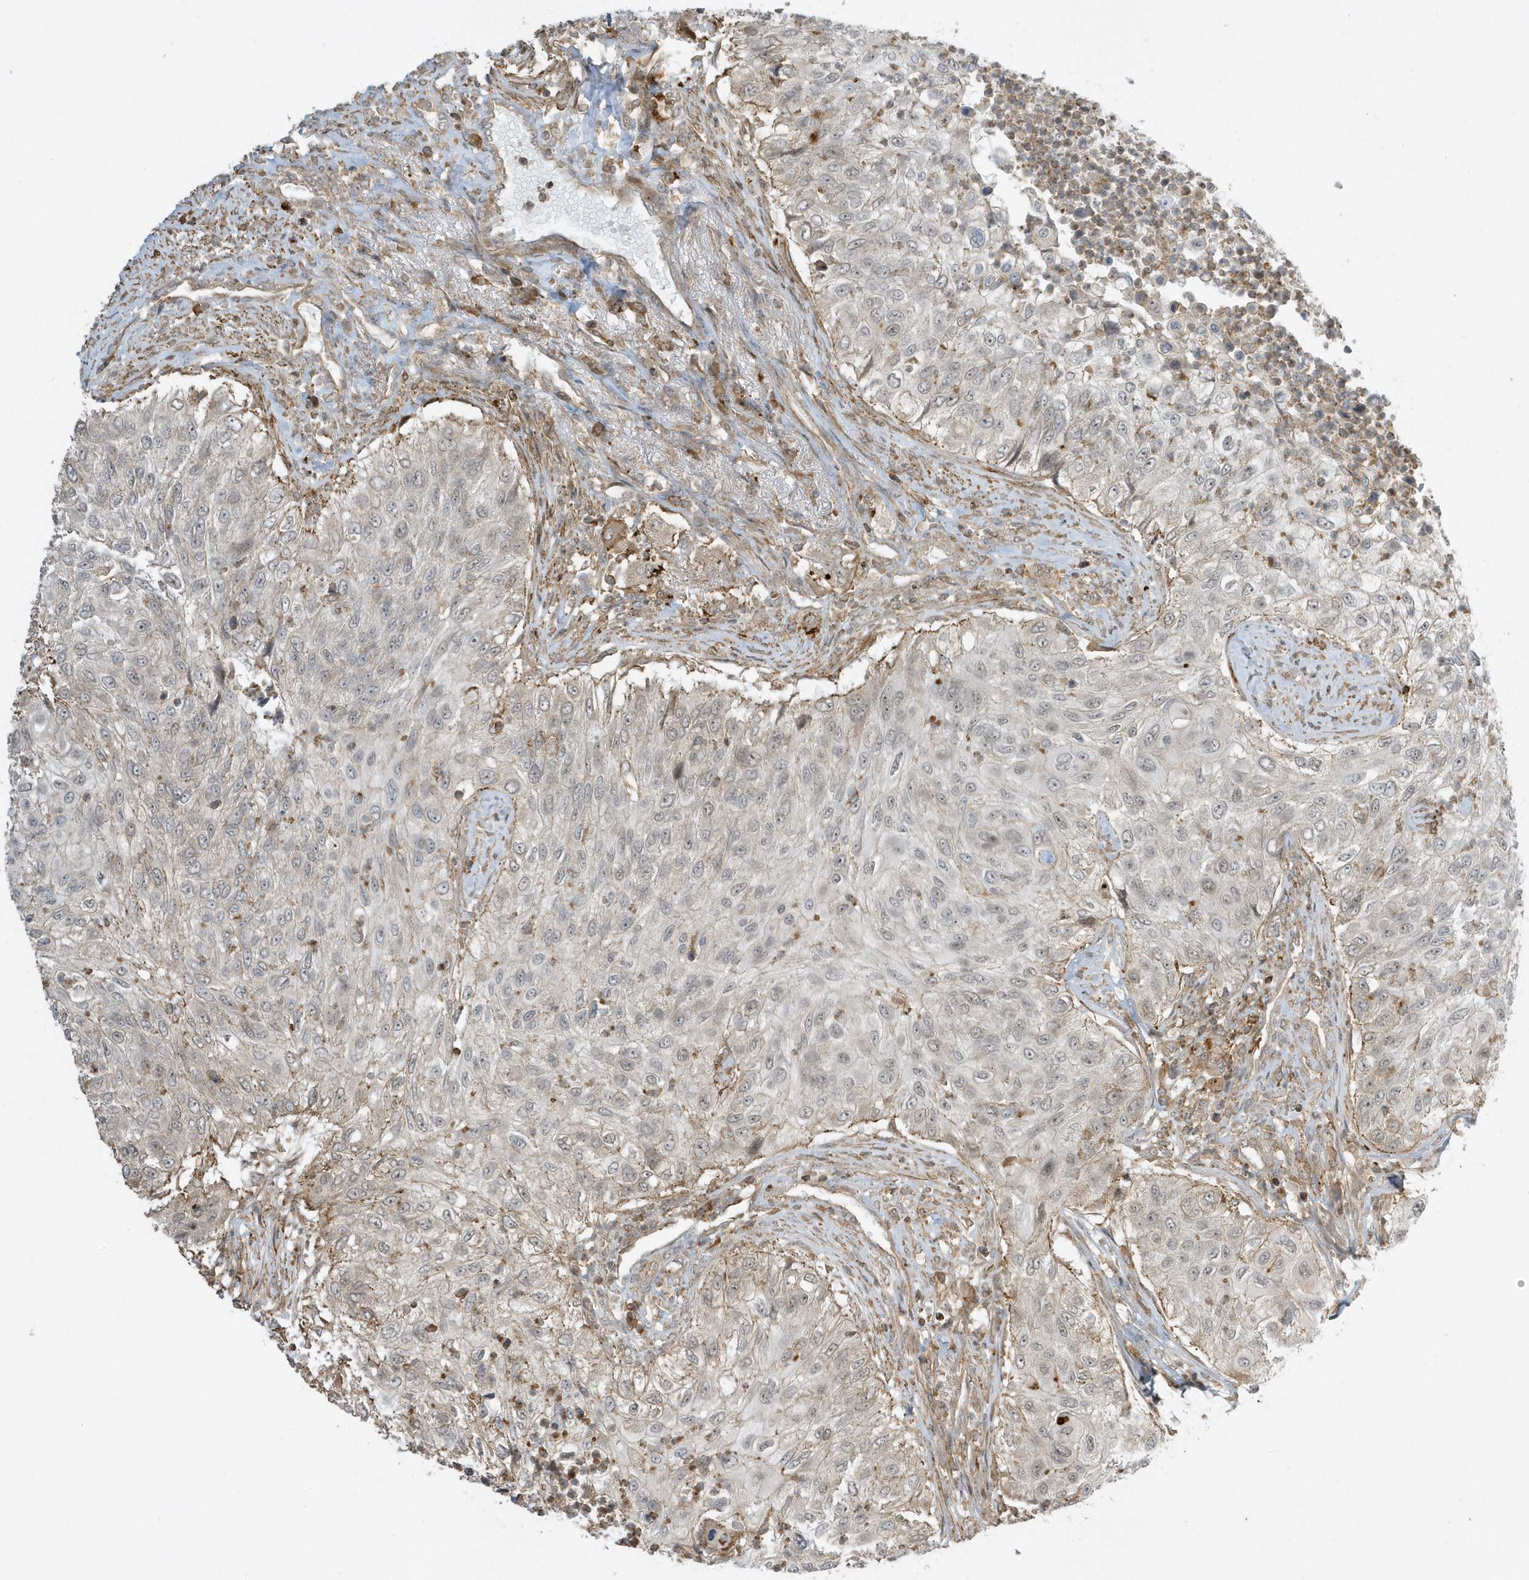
{"staining": {"intensity": "negative", "quantity": "none", "location": "none"}, "tissue": "urothelial cancer", "cell_type": "Tumor cells", "image_type": "cancer", "snomed": [{"axis": "morphology", "description": "Urothelial carcinoma, High grade"}, {"axis": "topography", "description": "Urinary bladder"}], "caption": "This micrograph is of urothelial cancer stained with IHC to label a protein in brown with the nuclei are counter-stained blue. There is no expression in tumor cells.", "gene": "ZBTB8A", "patient": {"sex": "female", "age": 60}}